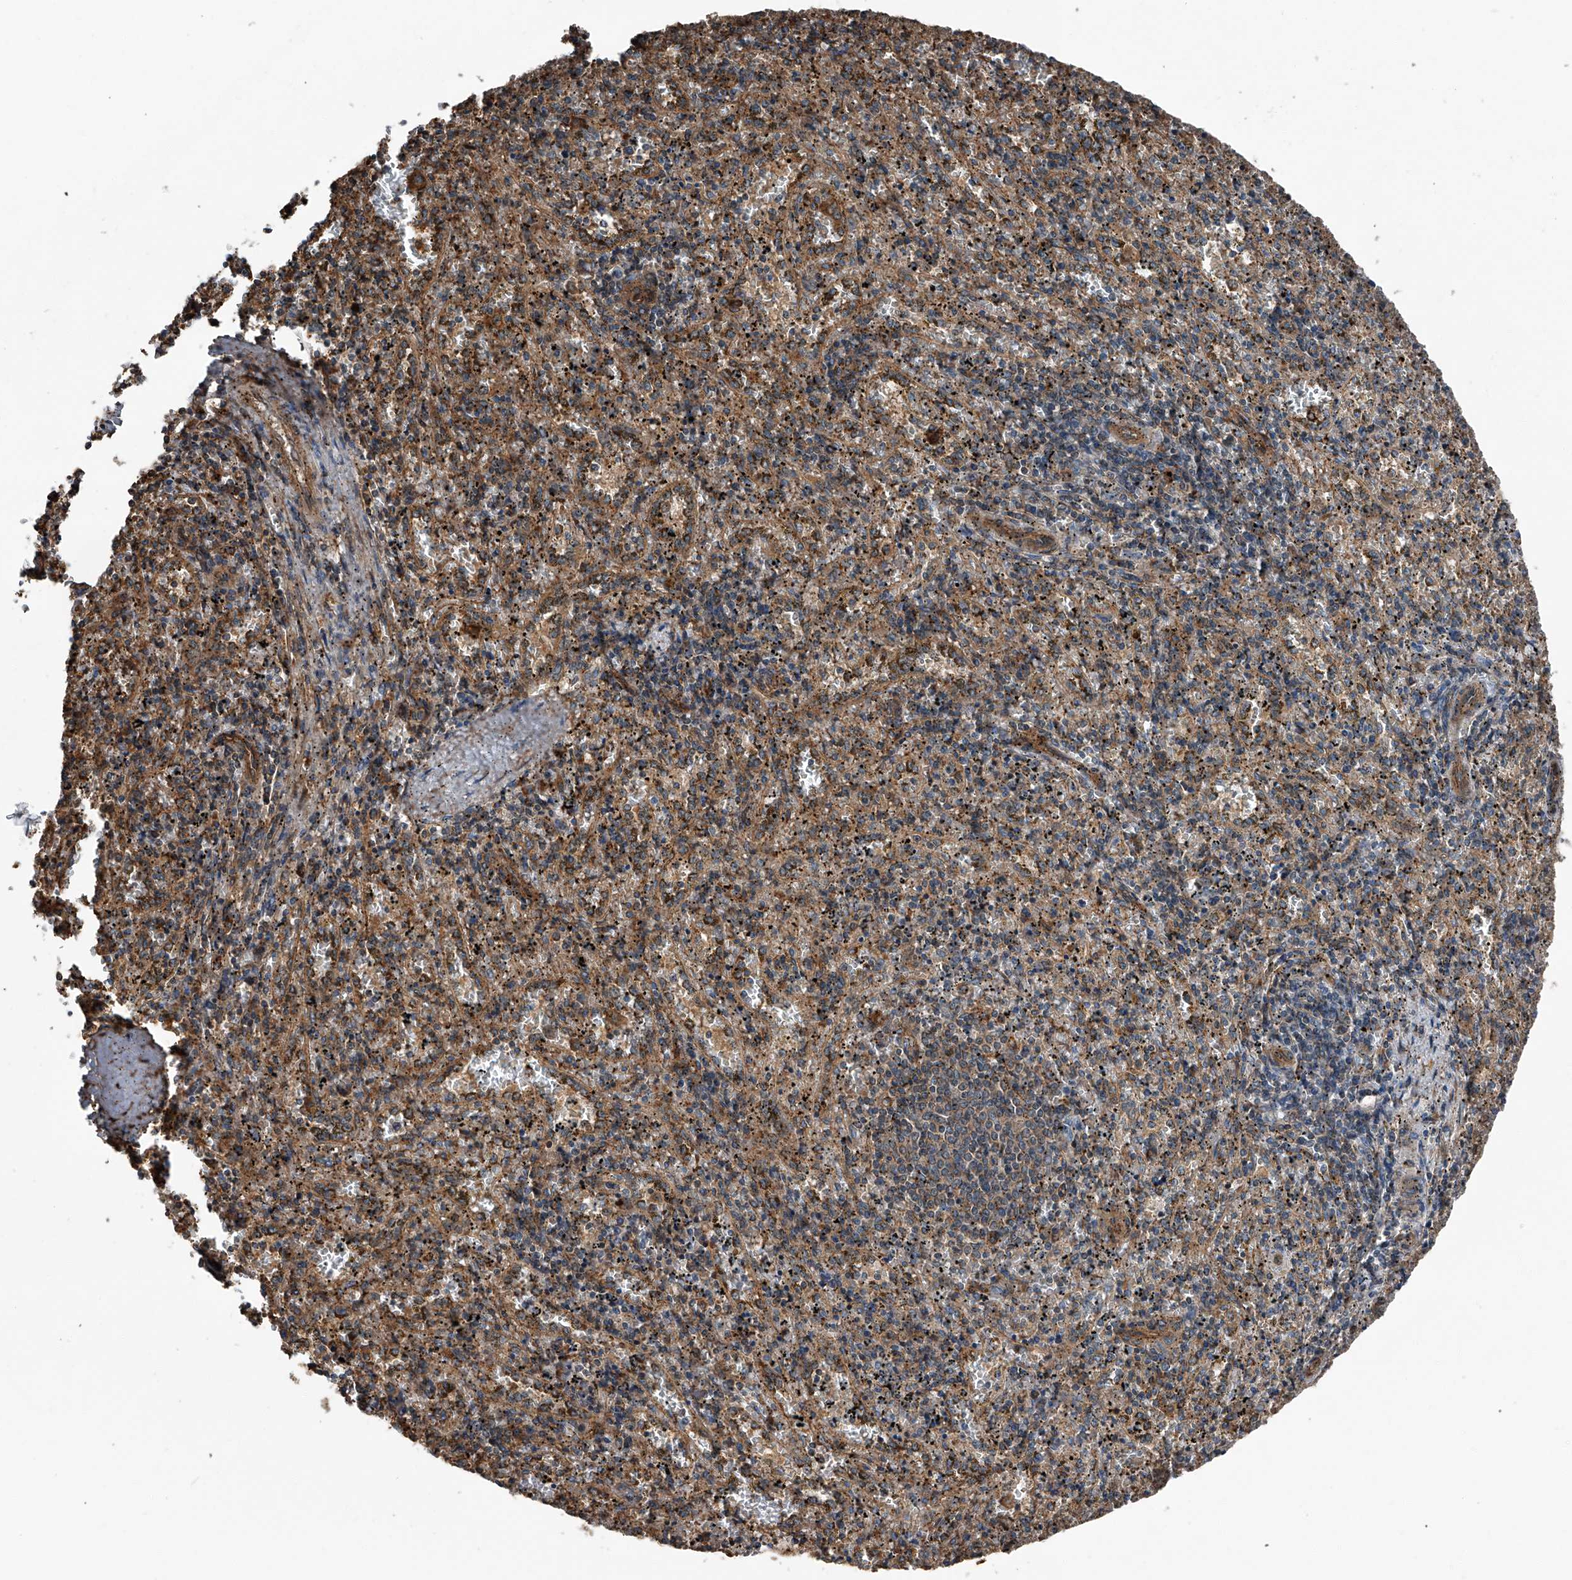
{"staining": {"intensity": "moderate", "quantity": ">75%", "location": "cytoplasmic/membranous"}, "tissue": "spleen", "cell_type": "Cells in red pulp", "image_type": "normal", "snomed": [{"axis": "morphology", "description": "Normal tissue, NOS"}, {"axis": "topography", "description": "Spleen"}], "caption": "Normal spleen displays moderate cytoplasmic/membranous staining in about >75% of cells in red pulp, visualized by immunohistochemistry.", "gene": "KCNJ2", "patient": {"sex": "male", "age": 11}}